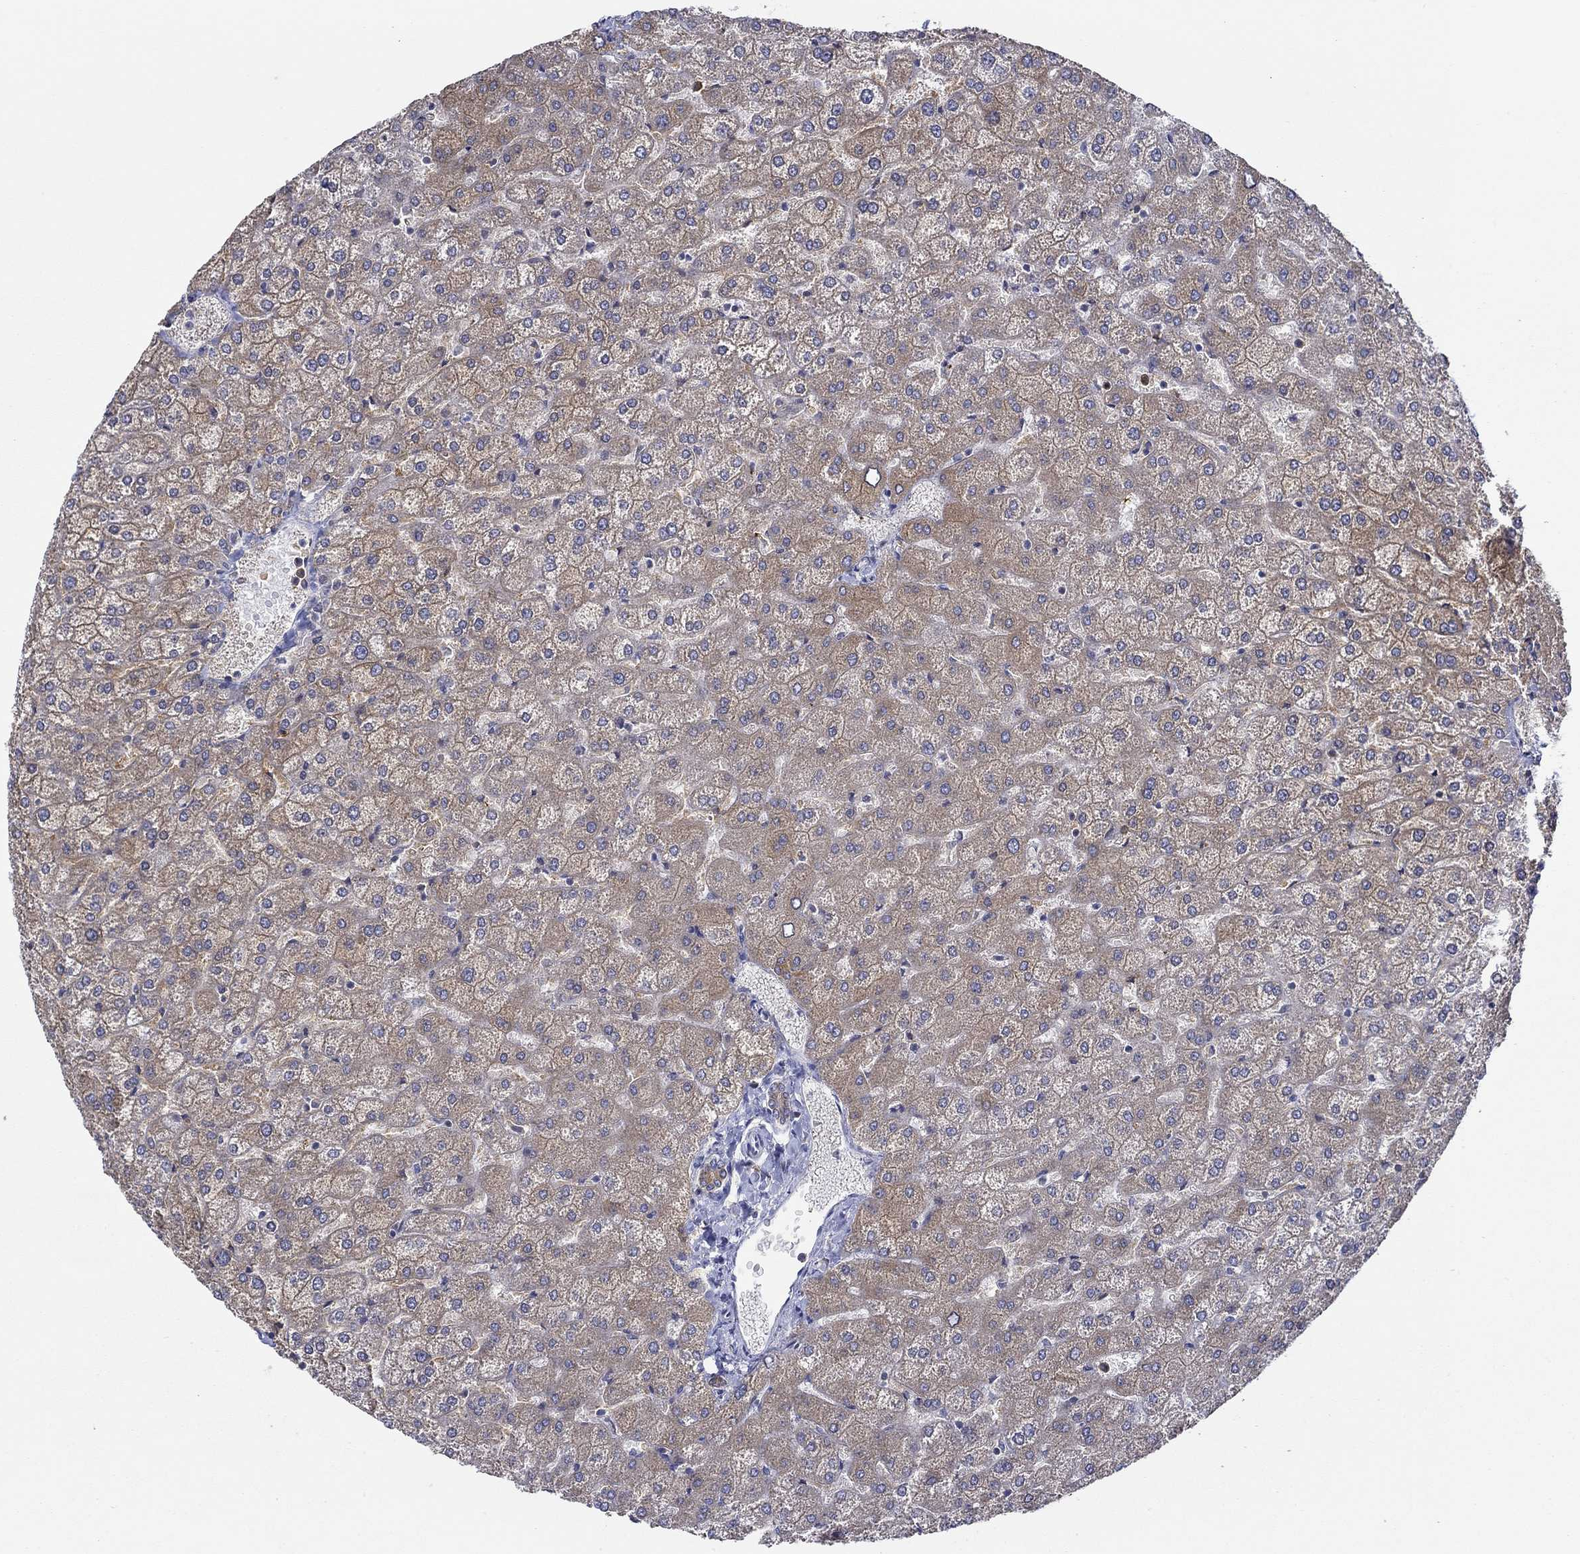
{"staining": {"intensity": "weak", "quantity": "25%-75%", "location": "cytoplasmic/membranous"}, "tissue": "liver", "cell_type": "Cholangiocytes", "image_type": "normal", "snomed": [{"axis": "morphology", "description": "Normal tissue, NOS"}, {"axis": "topography", "description": "Liver"}], "caption": "Protein analysis of benign liver displays weak cytoplasmic/membranous expression in about 25%-75% of cholangiocytes.", "gene": "SLC27A3", "patient": {"sex": "female", "age": 32}}